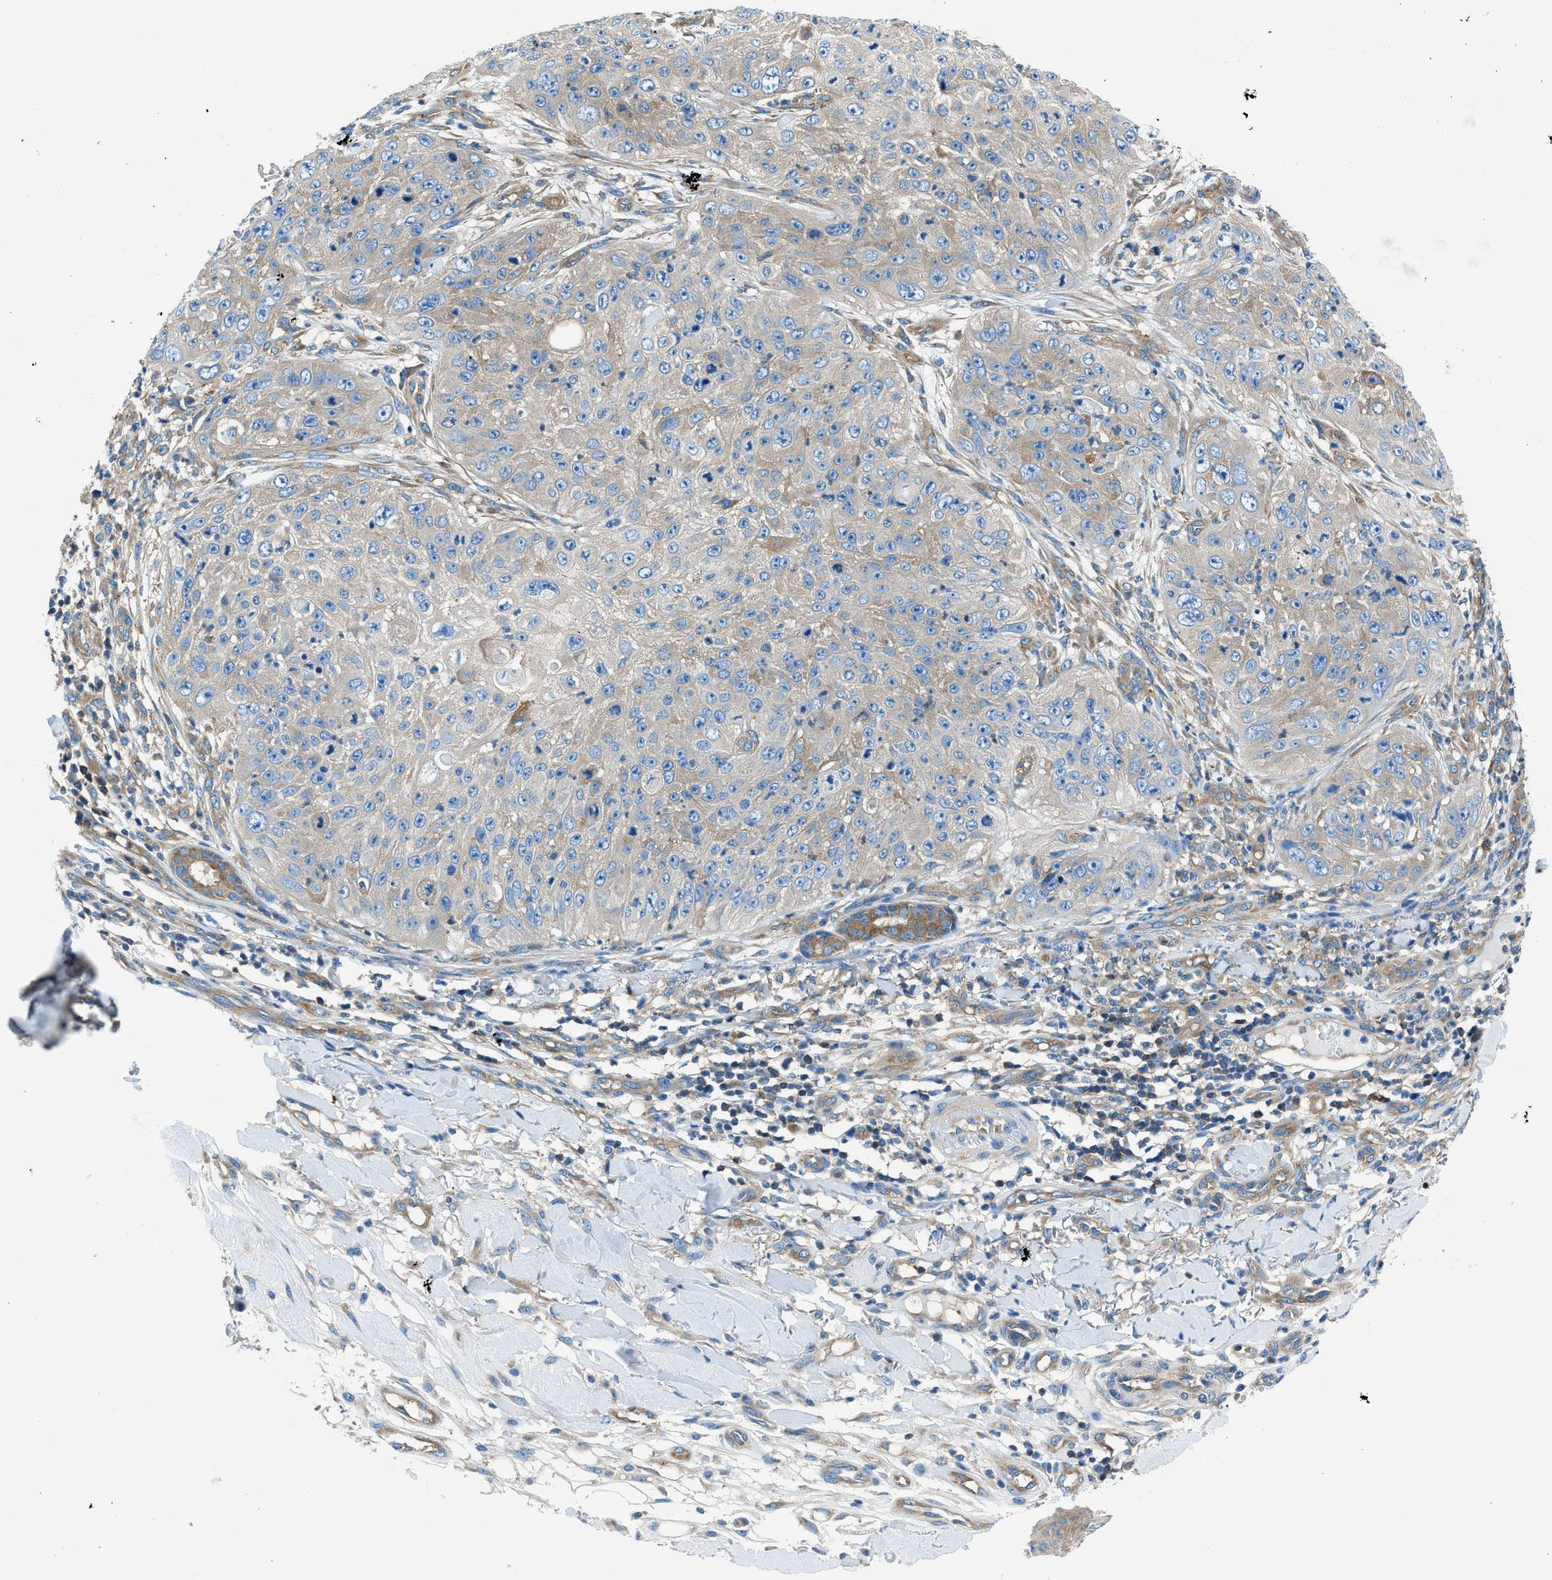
{"staining": {"intensity": "weak", "quantity": "25%-75%", "location": "cytoplasmic/membranous"}, "tissue": "skin cancer", "cell_type": "Tumor cells", "image_type": "cancer", "snomed": [{"axis": "morphology", "description": "Squamous cell carcinoma, NOS"}, {"axis": "topography", "description": "Skin"}], "caption": "Protein staining demonstrates weak cytoplasmic/membranous positivity in approximately 25%-75% of tumor cells in skin squamous cell carcinoma.", "gene": "SARS1", "patient": {"sex": "female", "age": 80}}